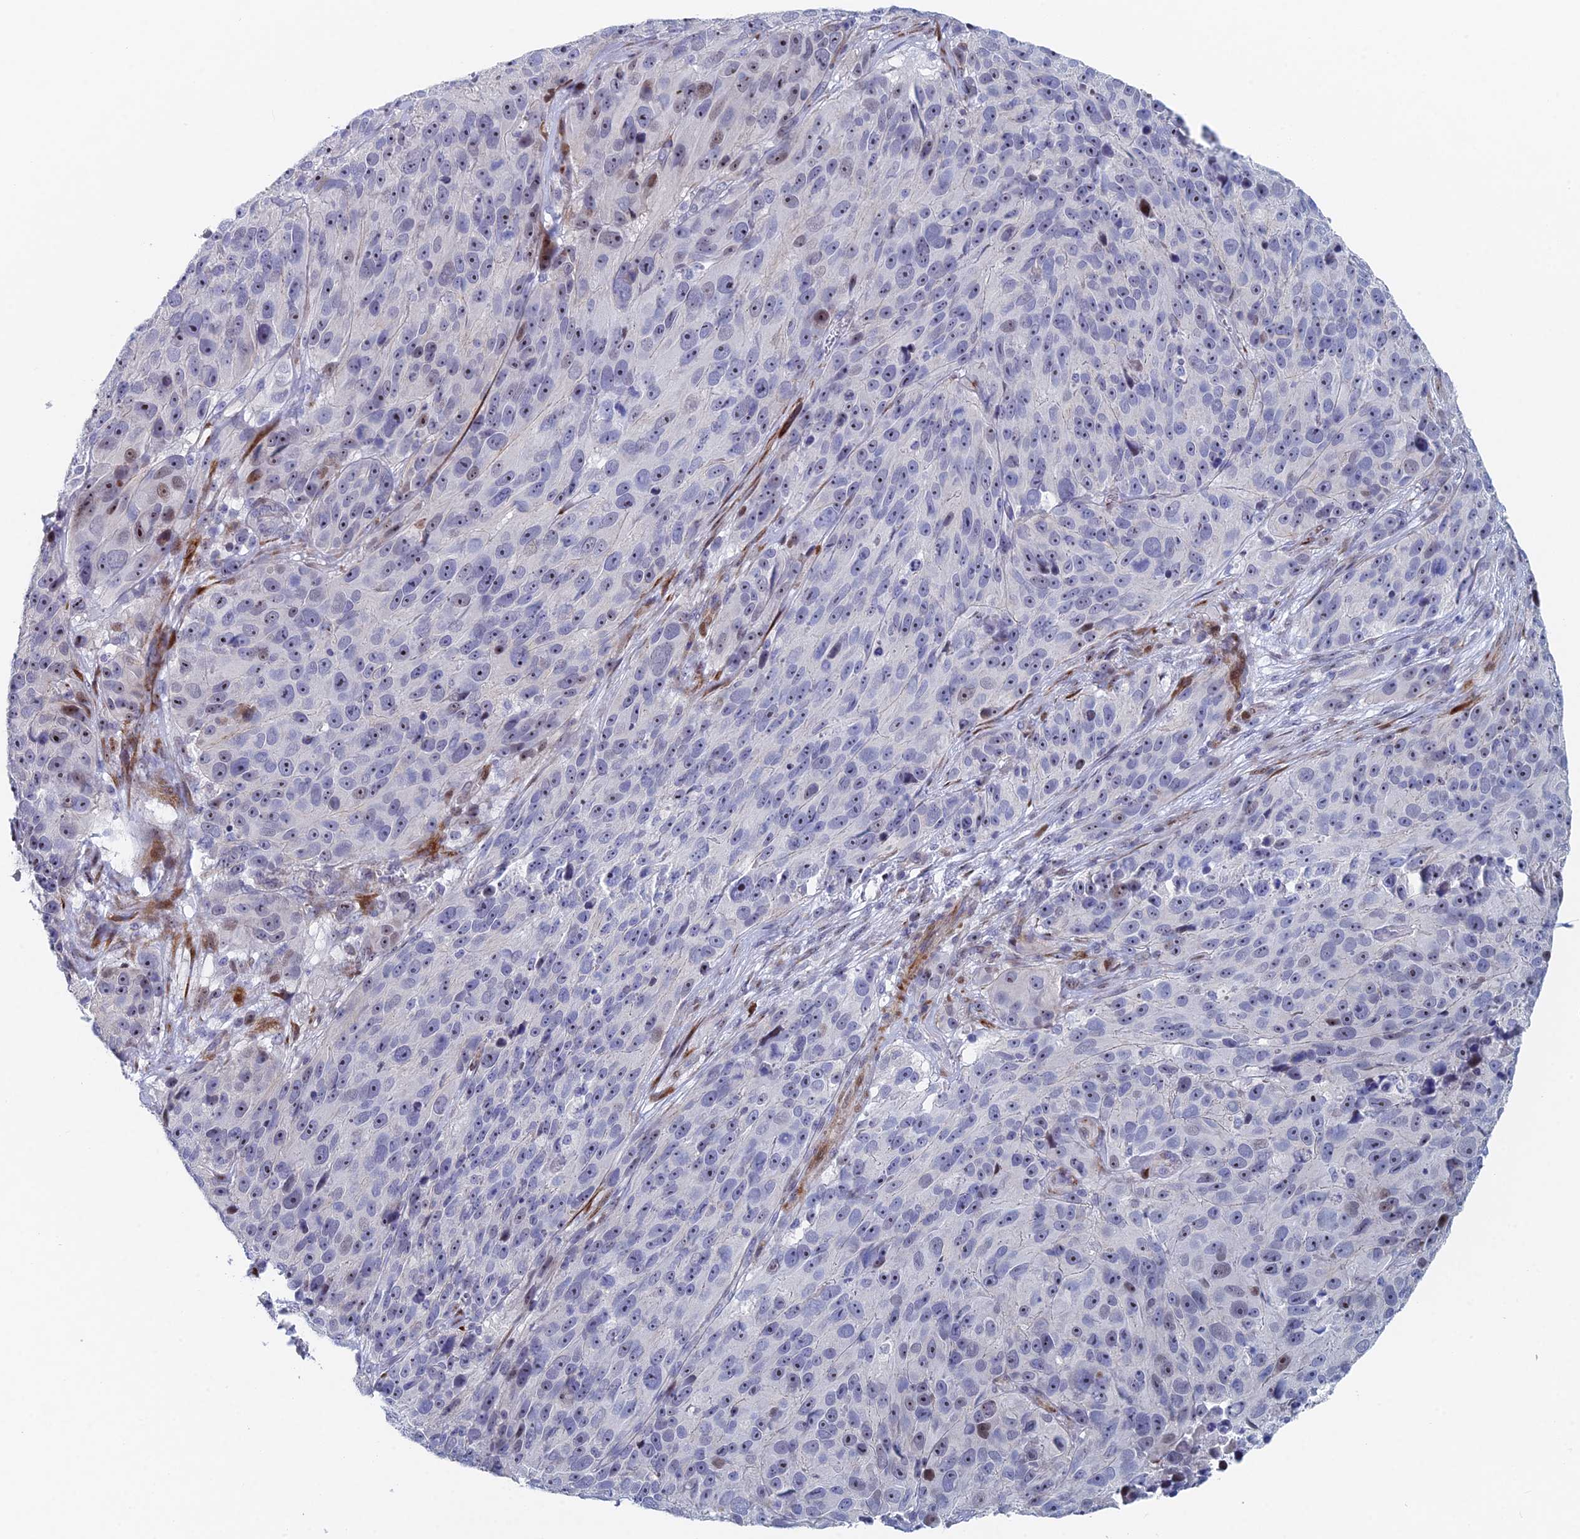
{"staining": {"intensity": "moderate", "quantity": "<25%", "location": "nuclear"}, "tissue": "melanoma", "cell_type": "Tumor cells", "image_type": "cancer", "snomed": [{"axis": "morphology", "description": "Malignant melanoma, NOS"}, {"axis": "topography", "description": "Skin"}], "caption": "Human melanoma stained with a protein marker displays moderate staining in tumor cells.", "gene": "DRGX", "patient": {"sex": "male", "age": 84}}